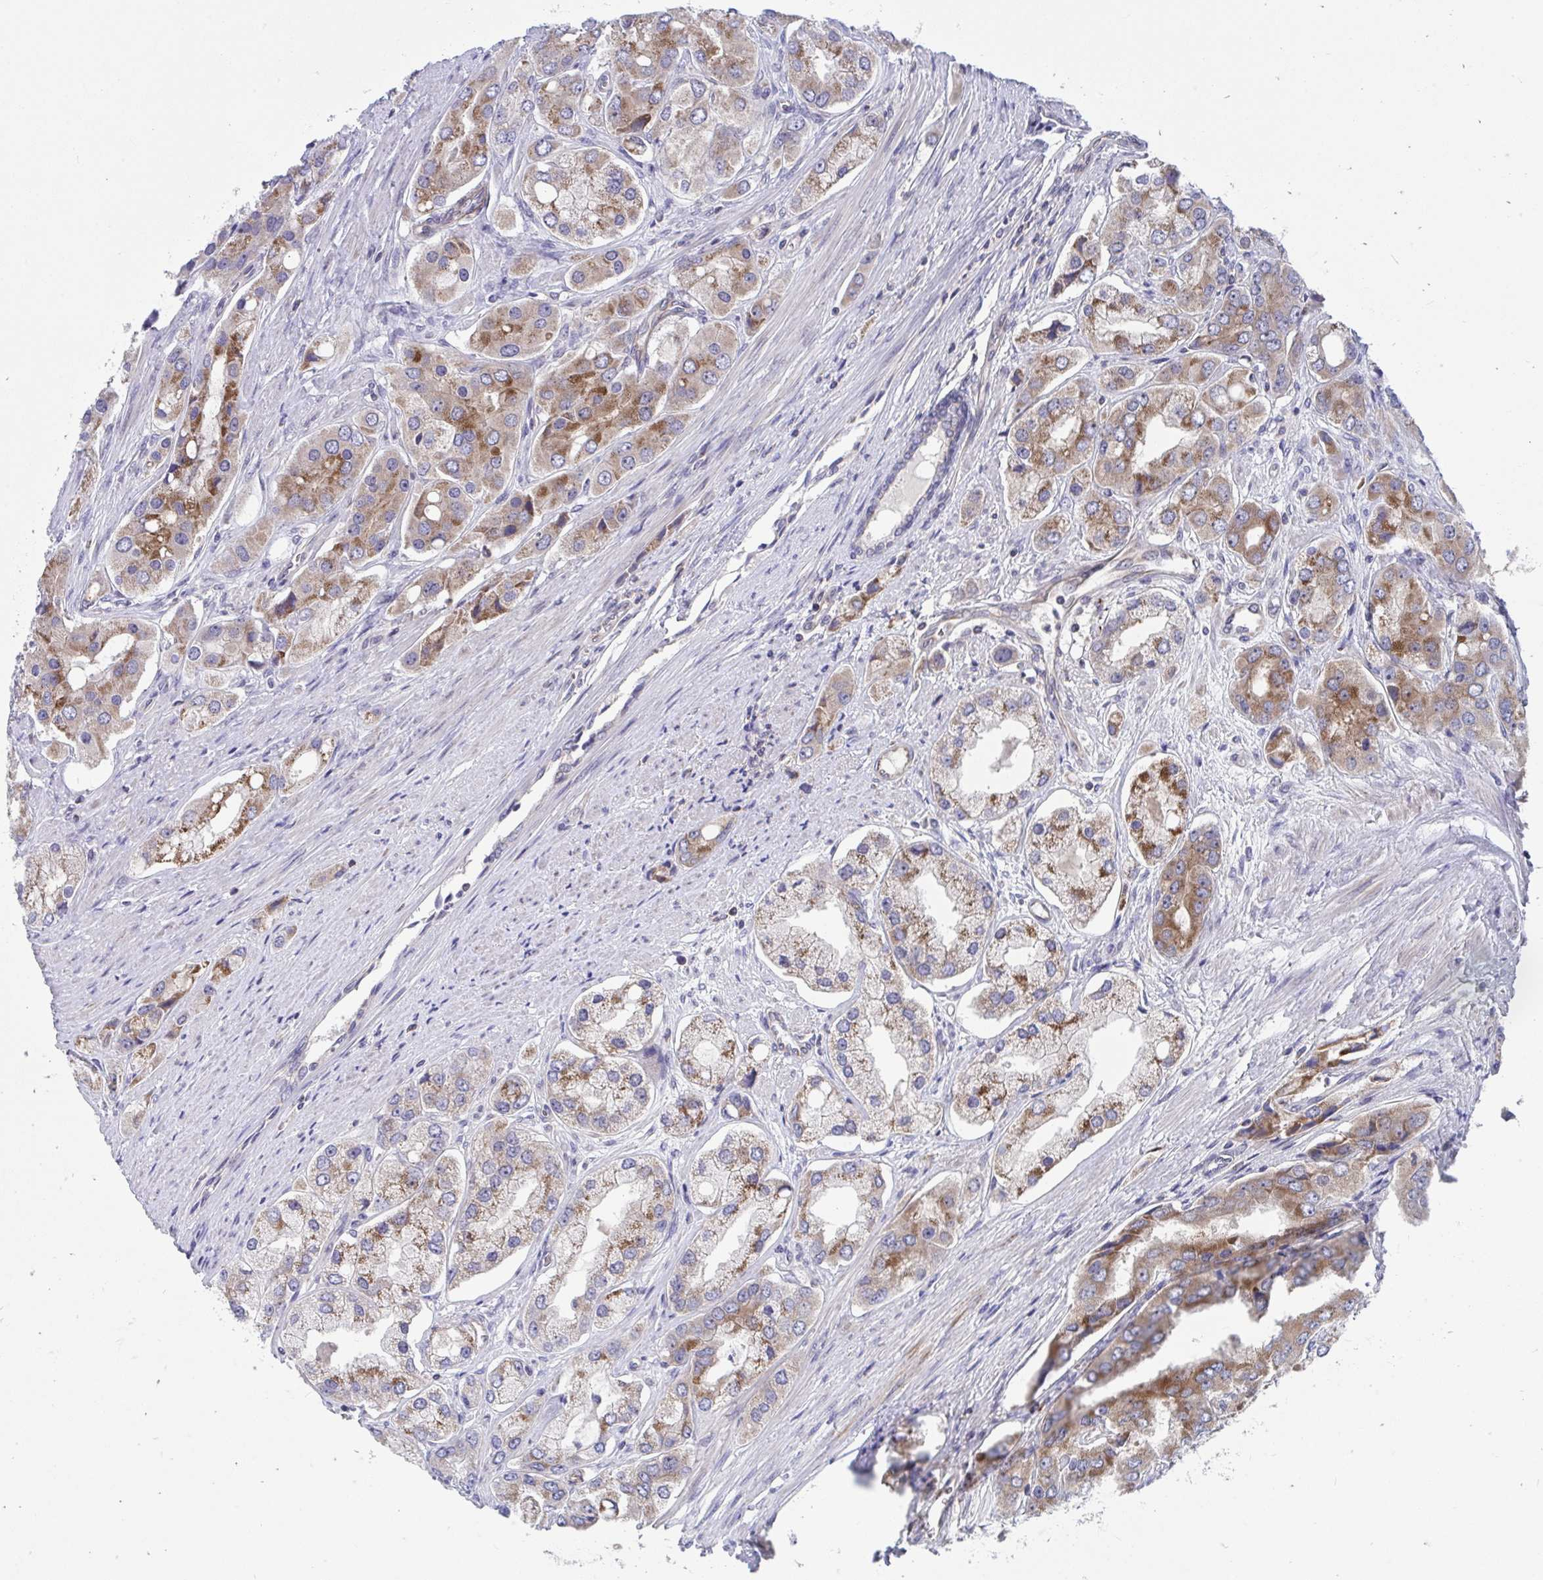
{"staining": {"intensity": "strong", "quantity": "25%-75%", "location": "cytoplasmic/membranous"}, "tissue": "prostate cancer", "cell_type": "Tumor cells", "image_type": "cancer", "snomed": [{"axis": "morphology", "description": "Adenocarcinoma, Low grade"}, {"axis": "topography", "description": "Prostate"}], "caption": "Strong cytoplasmic/membranous protein expression is seen in approximately 25%-75% of tumor cells in prostate cancer.", "gene": "FHIP1B", "patient": {"sex": "male", "age": 69}}